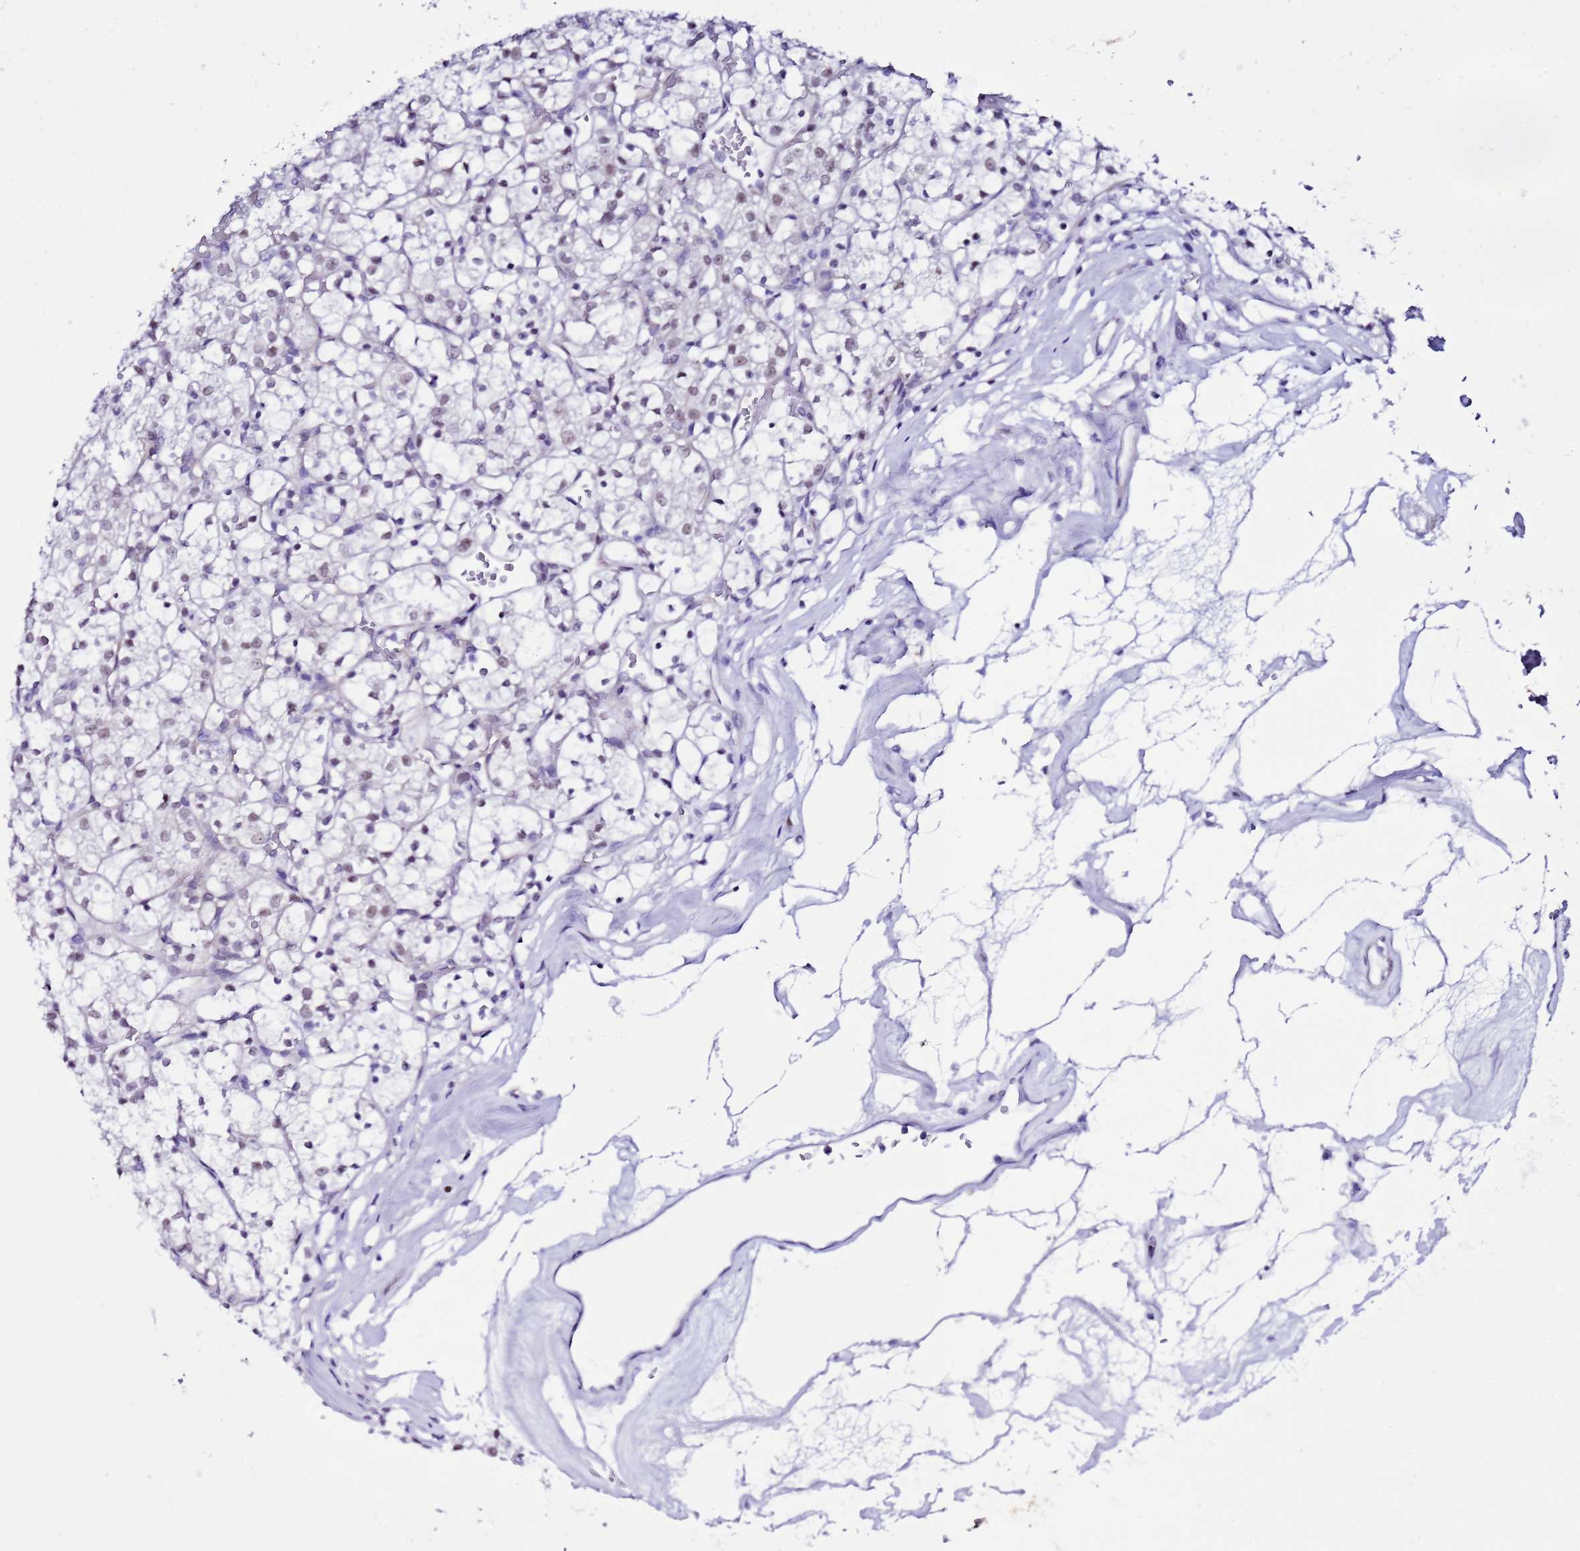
{"staining": {"intensity": "weak", "quantity": "25%-75%", "location": "nuclear"}, "tissue": "renal cancer", "cell_type": "Tumor cells", "image_type": "cancer", "snomed": [{"axis": "morphology", "description": "Adenocarcinoma, NOS"}, {"axis": "topography", "description": "Kidney"}], "caption": "There is low levels of weak nuclear staining in tumor cells of renal cancer, as demonstrated by immunohistochemical staining (brown color).", "gene": "BCL7A", "patient": {"sex": "female", "age": 69}}